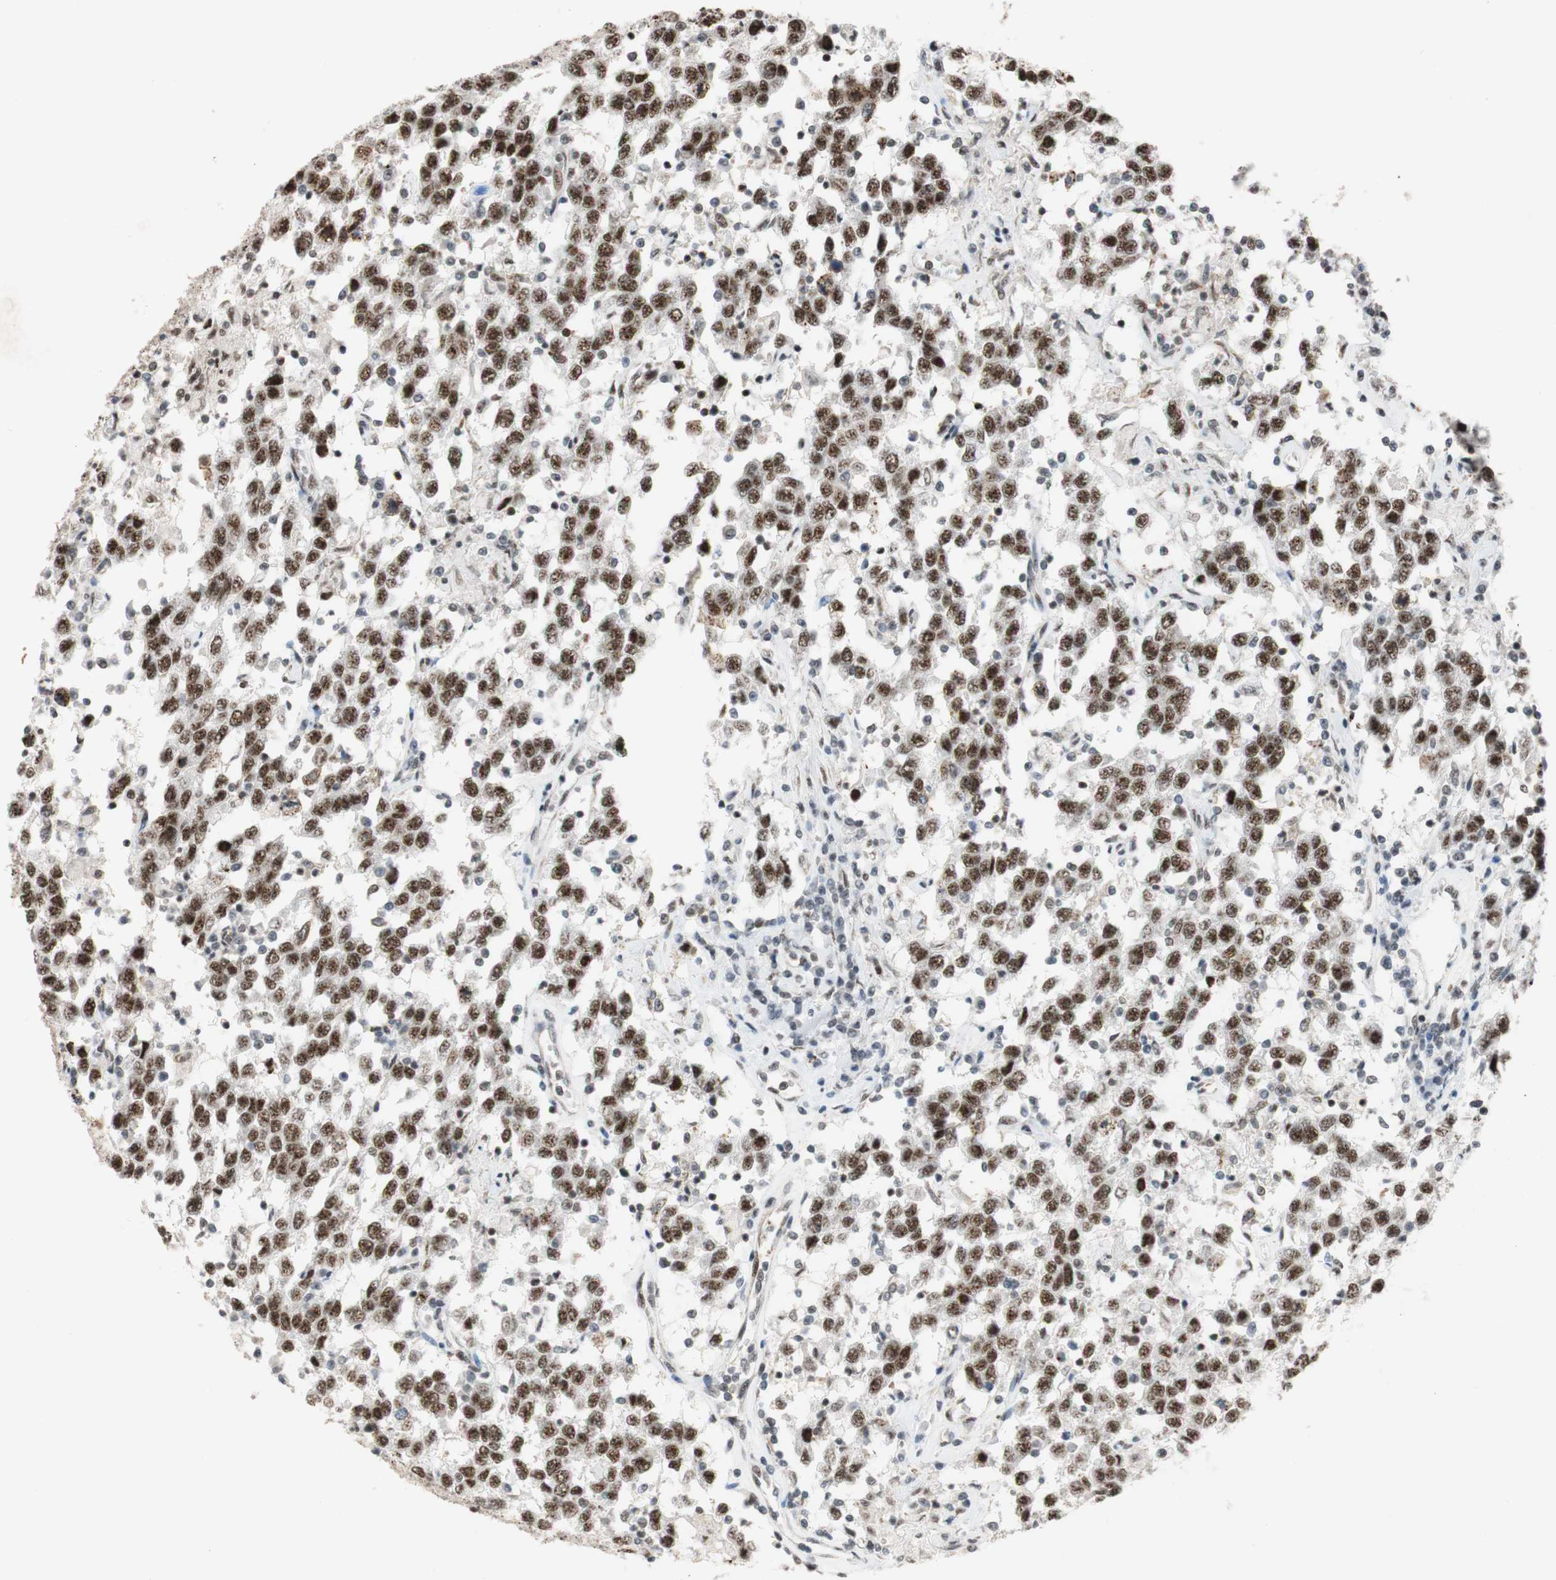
{"staining": {"intensity": "strong", "quantity": ">75%", "location": "nuclear"}, "tissue": "testis cancer", "cell_type": "Tumor cells", "image_type": "cancer", "snomed": [{"axis": "morphology", "description": "Seminoma, NOS"}, {"axis": "topography", "description": "Testis"}], "caption": "Human seminoma (testis) stained with a brown dye demonstrates strong nuclear positive positivity in approximately >75% of tumor cells.", "gene": "SAP18", "patient": {"sex": "male", "age": 41}}